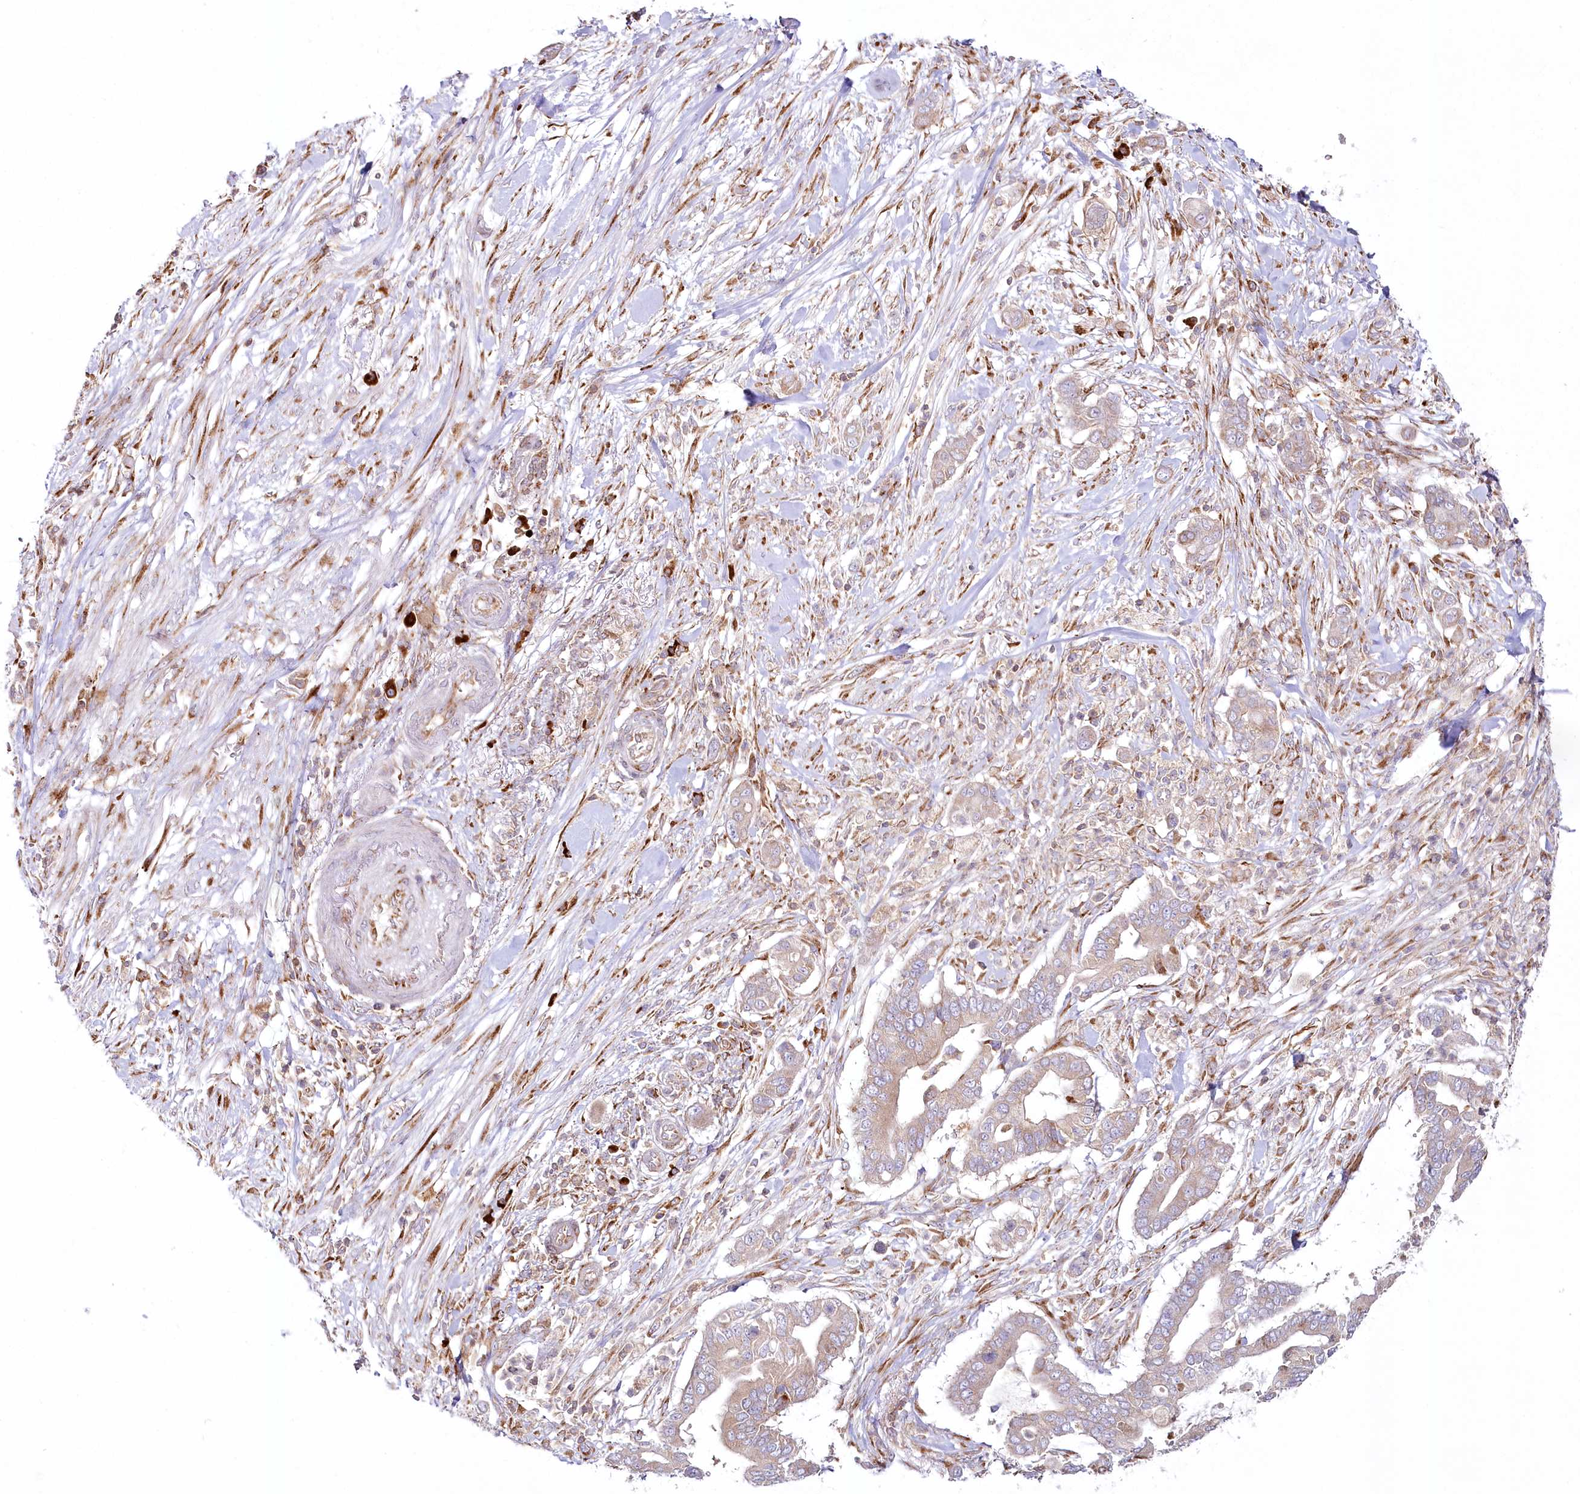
{"staining": {"intensity": "moderate", "quantity": "<25%", "location": "cytoplasmic/membranous"}, "tissue": "pancreatic cancer", "cell_type": "Tumor cells", "image_type": "cancer", "snomed": [{"axis": "morphology", "description": "Adenocarcinoma, NOS"}, {"axis": "topography", "description": "Pancreas"}], "caption": "This histopathology image shows pancreatic cancer (adenocarcinoma) stained with IHC to label a protein in brown. The cytoplasmic/membranous of tumor cells show moderate positivity for the protein. Nuclei are counter-stained blue.", "gene": "POGLUT1", "patient": {"sex": "male", "age": 68}}